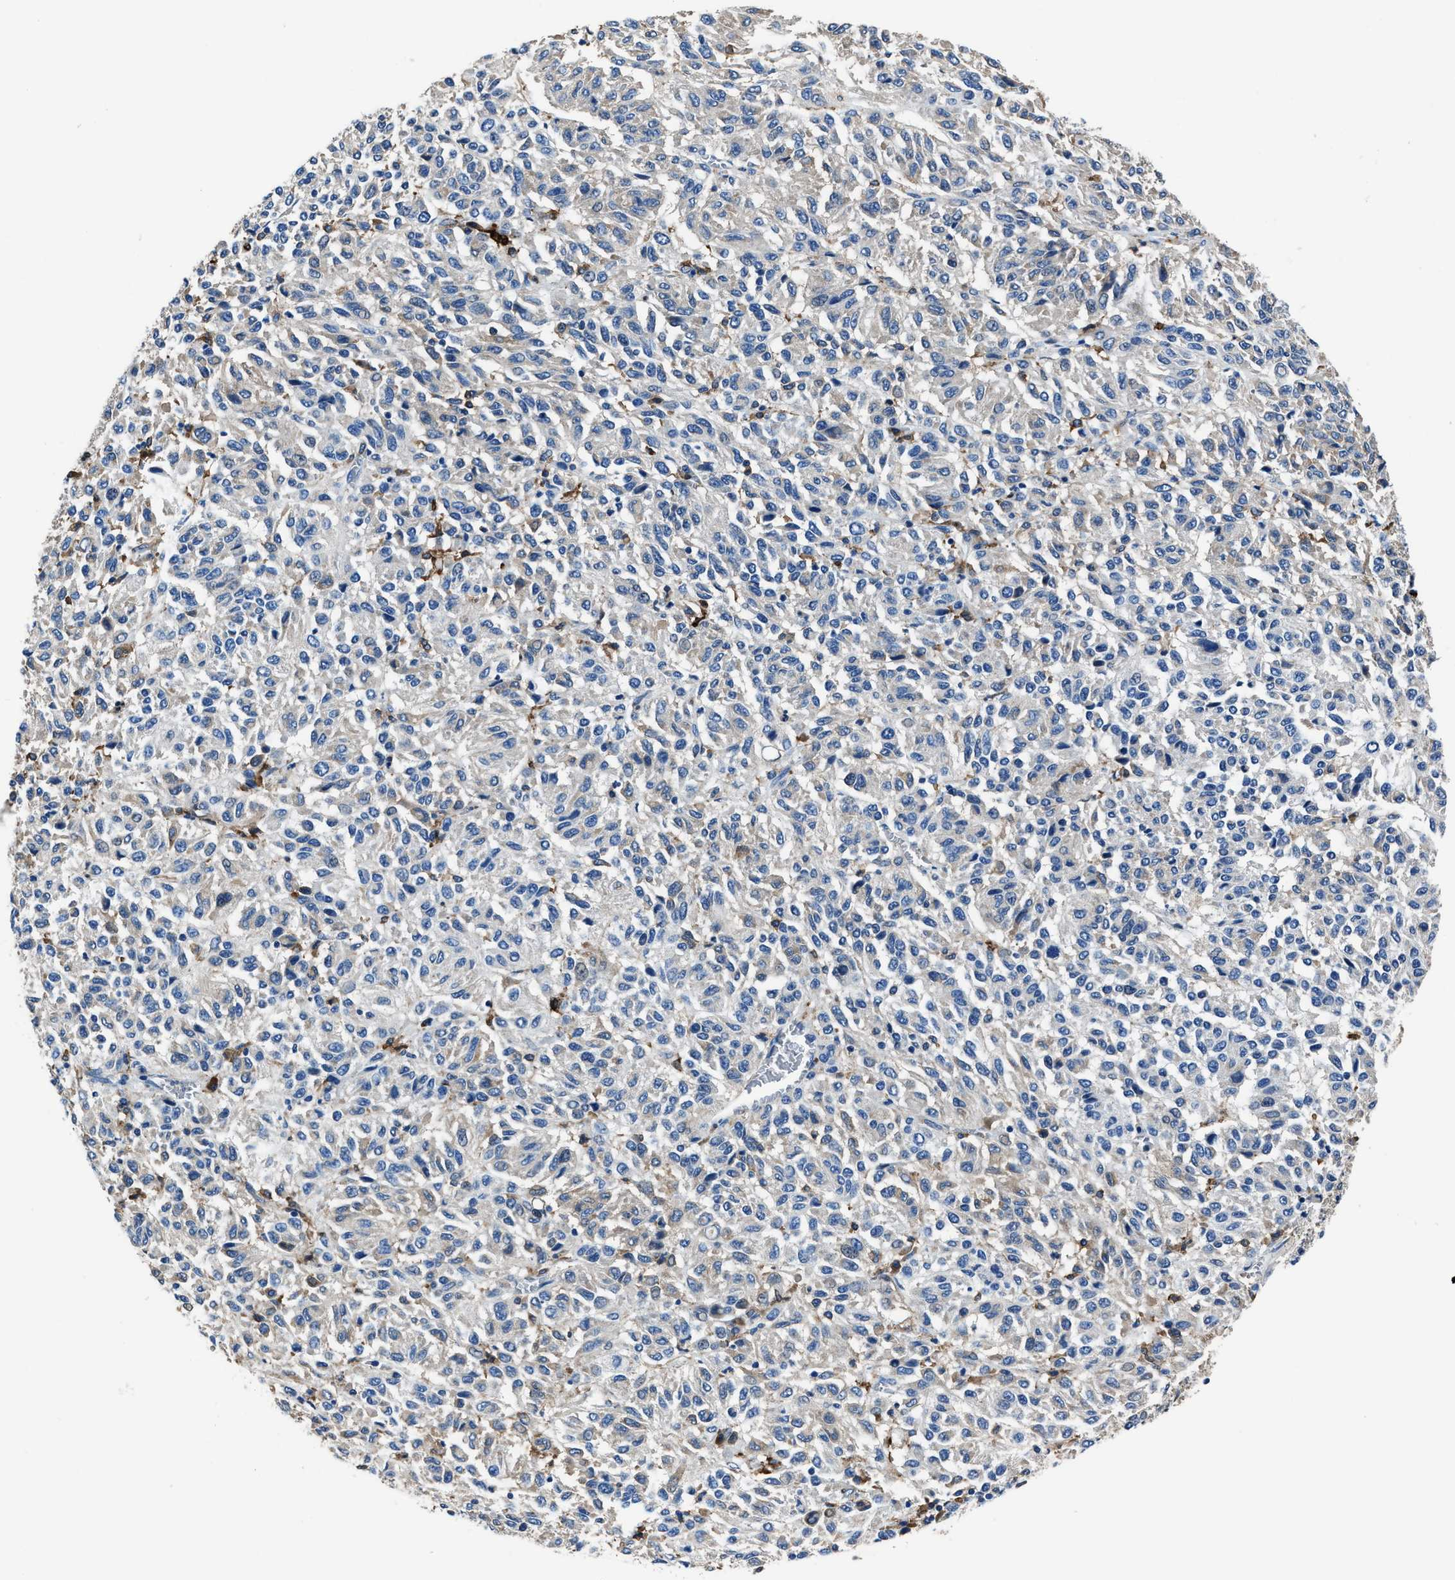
{"staining": {"intensity": "negative", "quantity": "none", "location": "none"}, "tissue": "melanoma", "cell_type": "Tumor cells", "image_type": "cancer", "snomed": [{"axis": "morphology", "description": "Malignant melanoma, Metastatic site"}, {"axis": "topography", "description": "Lung"}], "caption": "This is an IHC histopathology image of human melanoma. There is no positivity in tumor cells.", "gene": "FTL", "patient": {"sex": "male", "age": 64}}